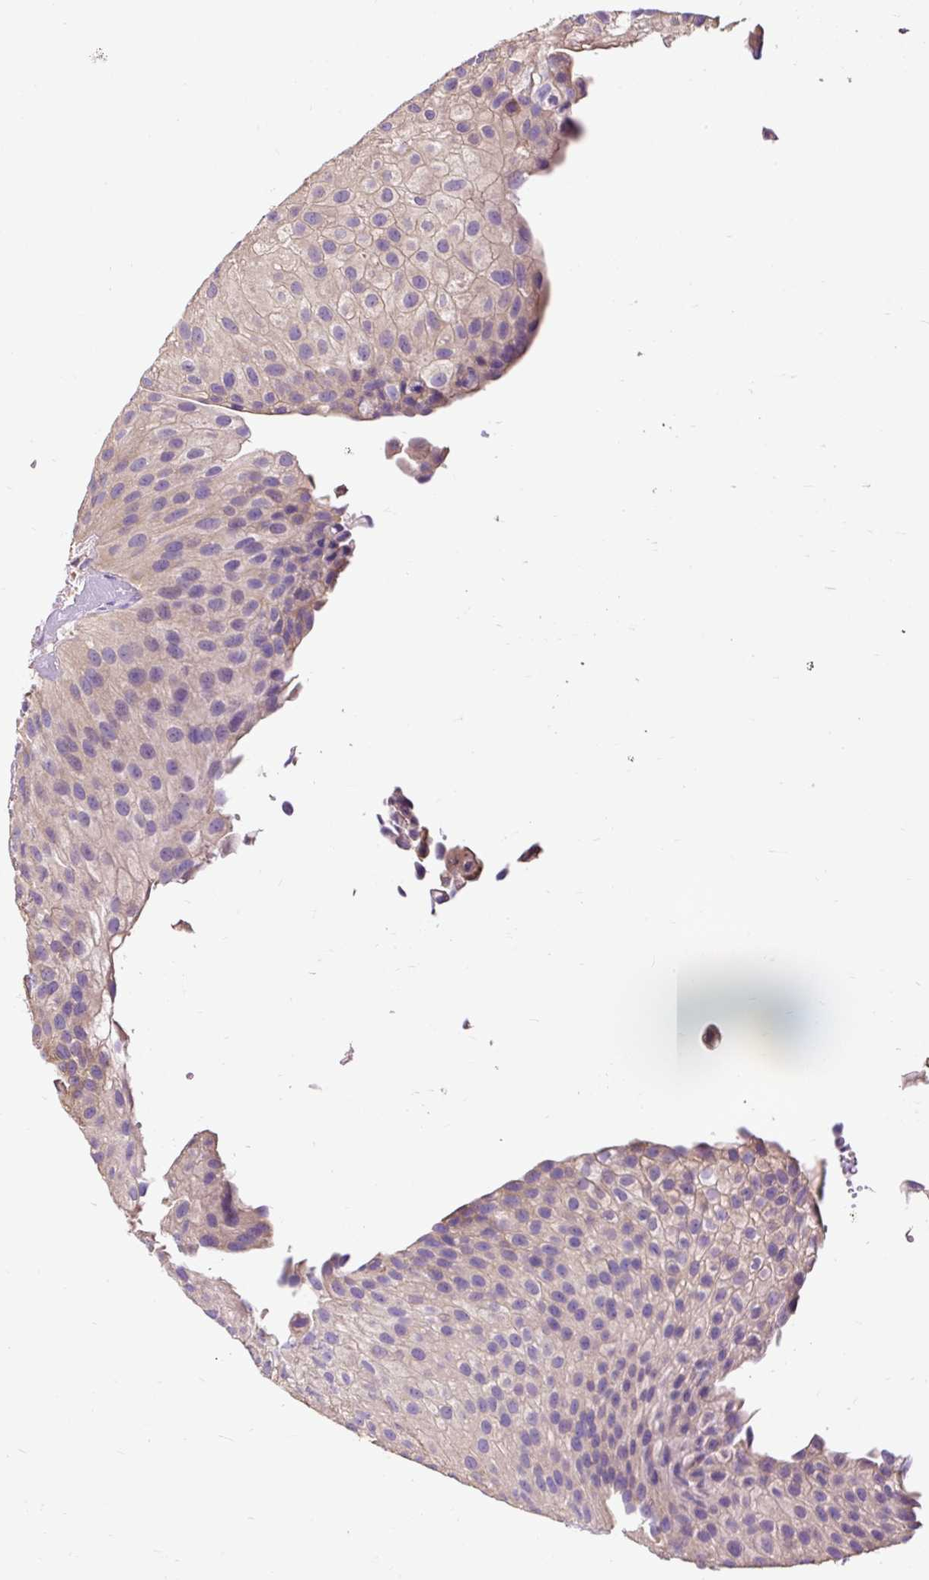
{"staining": {"intensity": "weak", "quantity": "<25%", "location": "cytoplasmic/membranous"}, "tissue": "urothelial cancer", "cell_type": "Tumor cells", "image_type": "cancer", "snomed": [{"axis": "morphology", "description": "Urothelial carcinoma, NOS"}, {"axis": "topography", "description": "Urinary bladder"}], "caption": "The image exhibits no staining of tumor cells in urothelial cancer.", "gene": "PDIA2", "patient": {"sex": "male", "age": 87}}